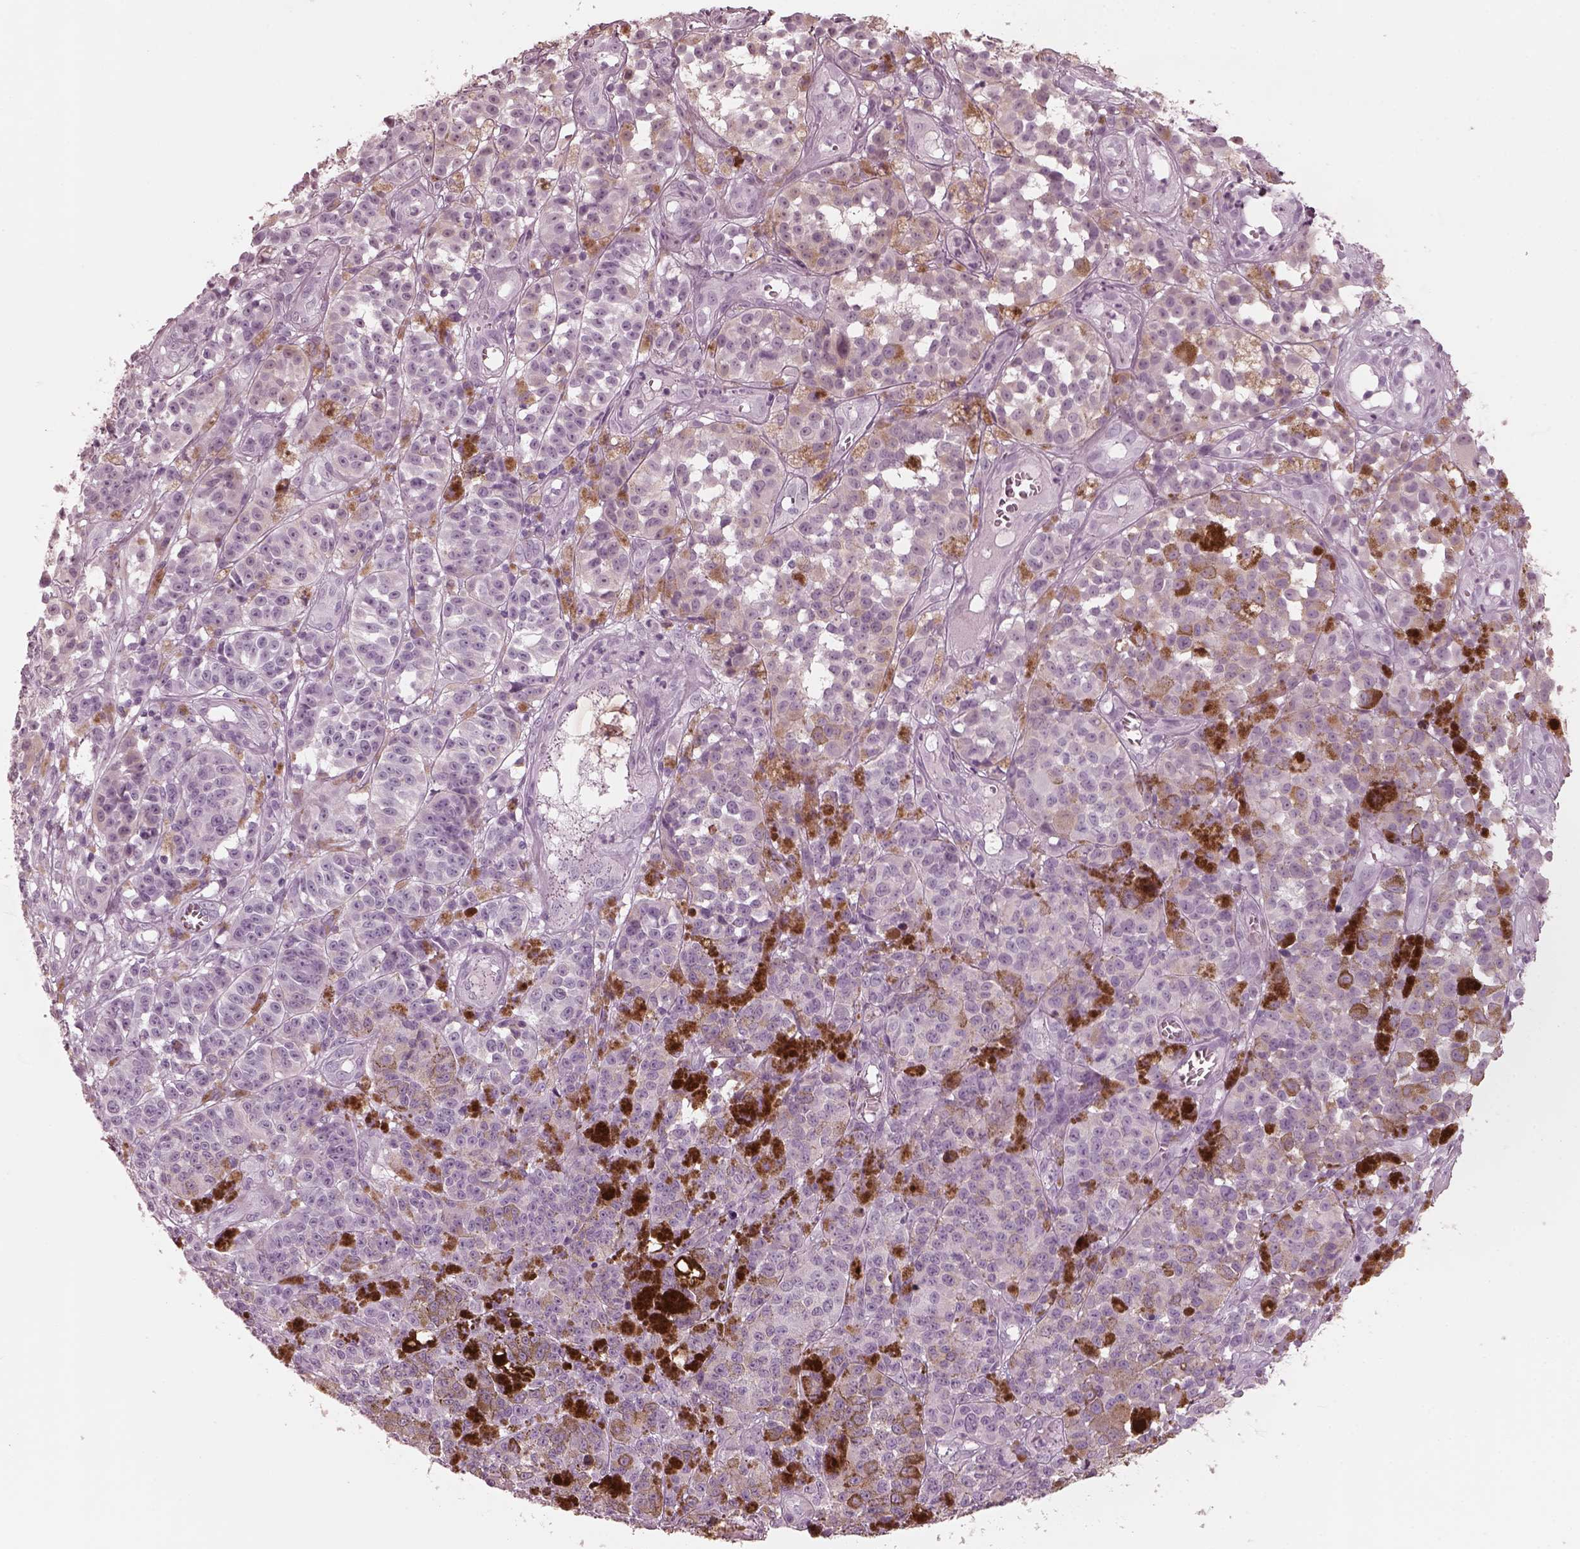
{"staining": {"intensity": "moderate", "quantity": "<25%", "location": "cytoplasmic/membranous"}, "tissue": "melanoma", "cell_type": "Tumor cells", "image_type": "cancer", "snomed": [{"axis": "morphology", "description": "Malignant melanoma, NOS"}, {"axis": "topography", "description": "Skin"}], "caption": "Moderate cytoplasmic/membranous staining is appreciated in approximately <25% of tumor cells in malignant melanoma.", "gene": "FABP9", "patient": {"sex": "female", "age": 58}}